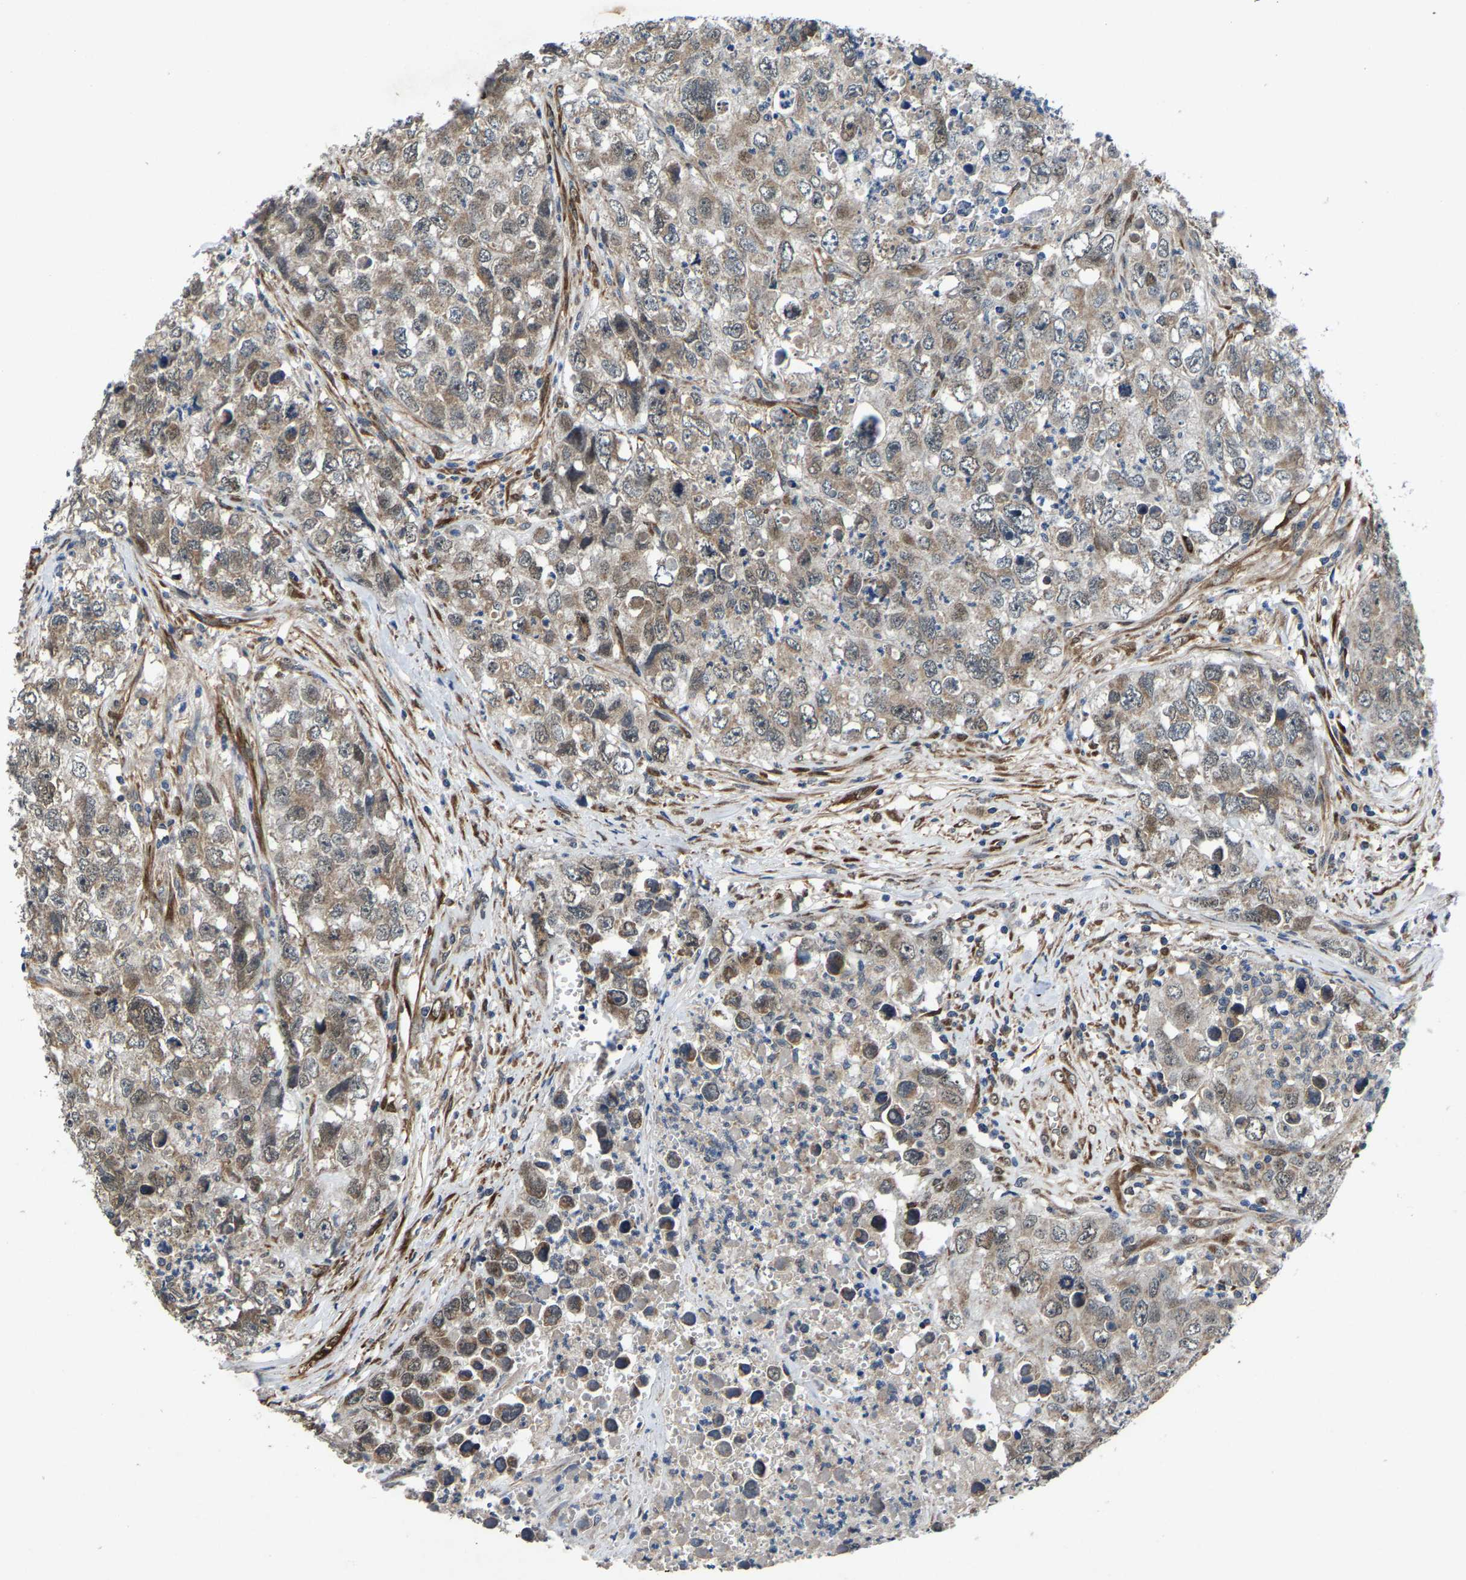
{"staining": {"intensity": "weak", "quantity": ">75%", "location": "cytoplasmic/membranous"}, "tissue": "testis cancer", "cell_type": "Tumor cells", "image_type": "cancer", "snomed": [{"axis": "morphology", "description": "Seminoma, NOS"}, {"axis": "morphology", "description": "Carcinoma, Embryonal, NOS"}, {"axis": "topography", "description": "Testis"}], "caption": "Immunohistochemical staining of testis embryonal carcinoma reveals low levels of weak cytoplasmic/membranous staining in about >75% of tumor cells. The protein of interest is stained brown, and the nuclei are stained in blue (DAB (3,3'-diaminobenzidine) IHC with brightfield microscopy, high magnification).", "gene": "PDP1", "patient": {"sex": "male", "age": 43}}